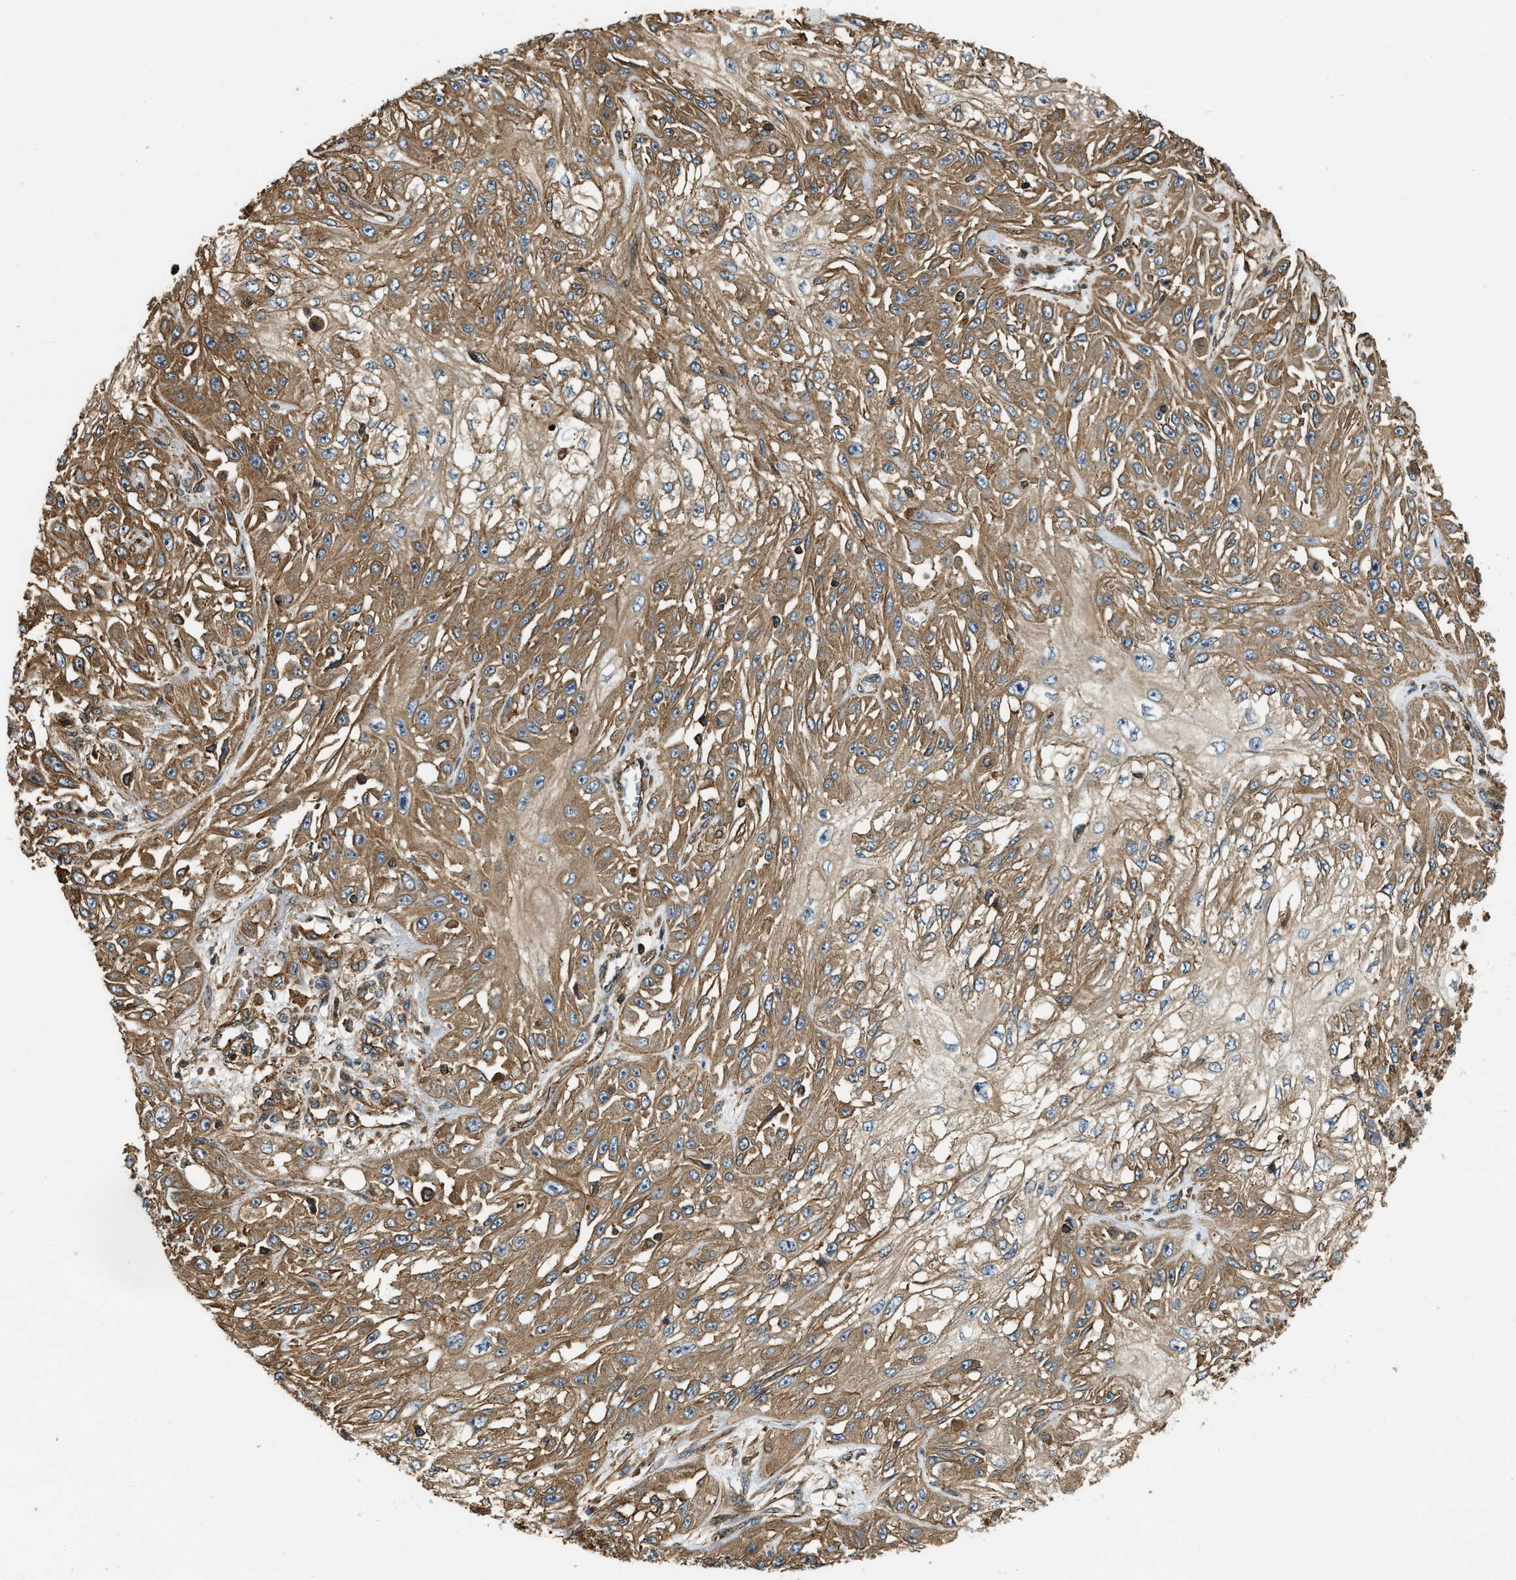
{"staining": {"intensity": "moderate", "quantity": ">75%", "location": "cytoplasmic/membranous"}, "tissue": "skin cancer", "cell_type": "Tumor cells", "image_type": "cancer", "snomed": [{"axis": "morphology", "description": "Squamous cell carcinoma, NOS"}, {"axis": "morphology", "description": "Squamous cell carcinoma, metastatic, NOS"}, {"axis": "topography", "description": "Skin"}, {"axis": "topography", "description": "Lymph node"}], "caption": "This micrograph exhibits immunohistochemistry (IHC) staining of human skin cancer, with medium moderate cytoplasmic/membranous positivity in approximately >75% of tumor cells.", "gene": "YARS1", "patient": {"sex": "male", "age": 75}}